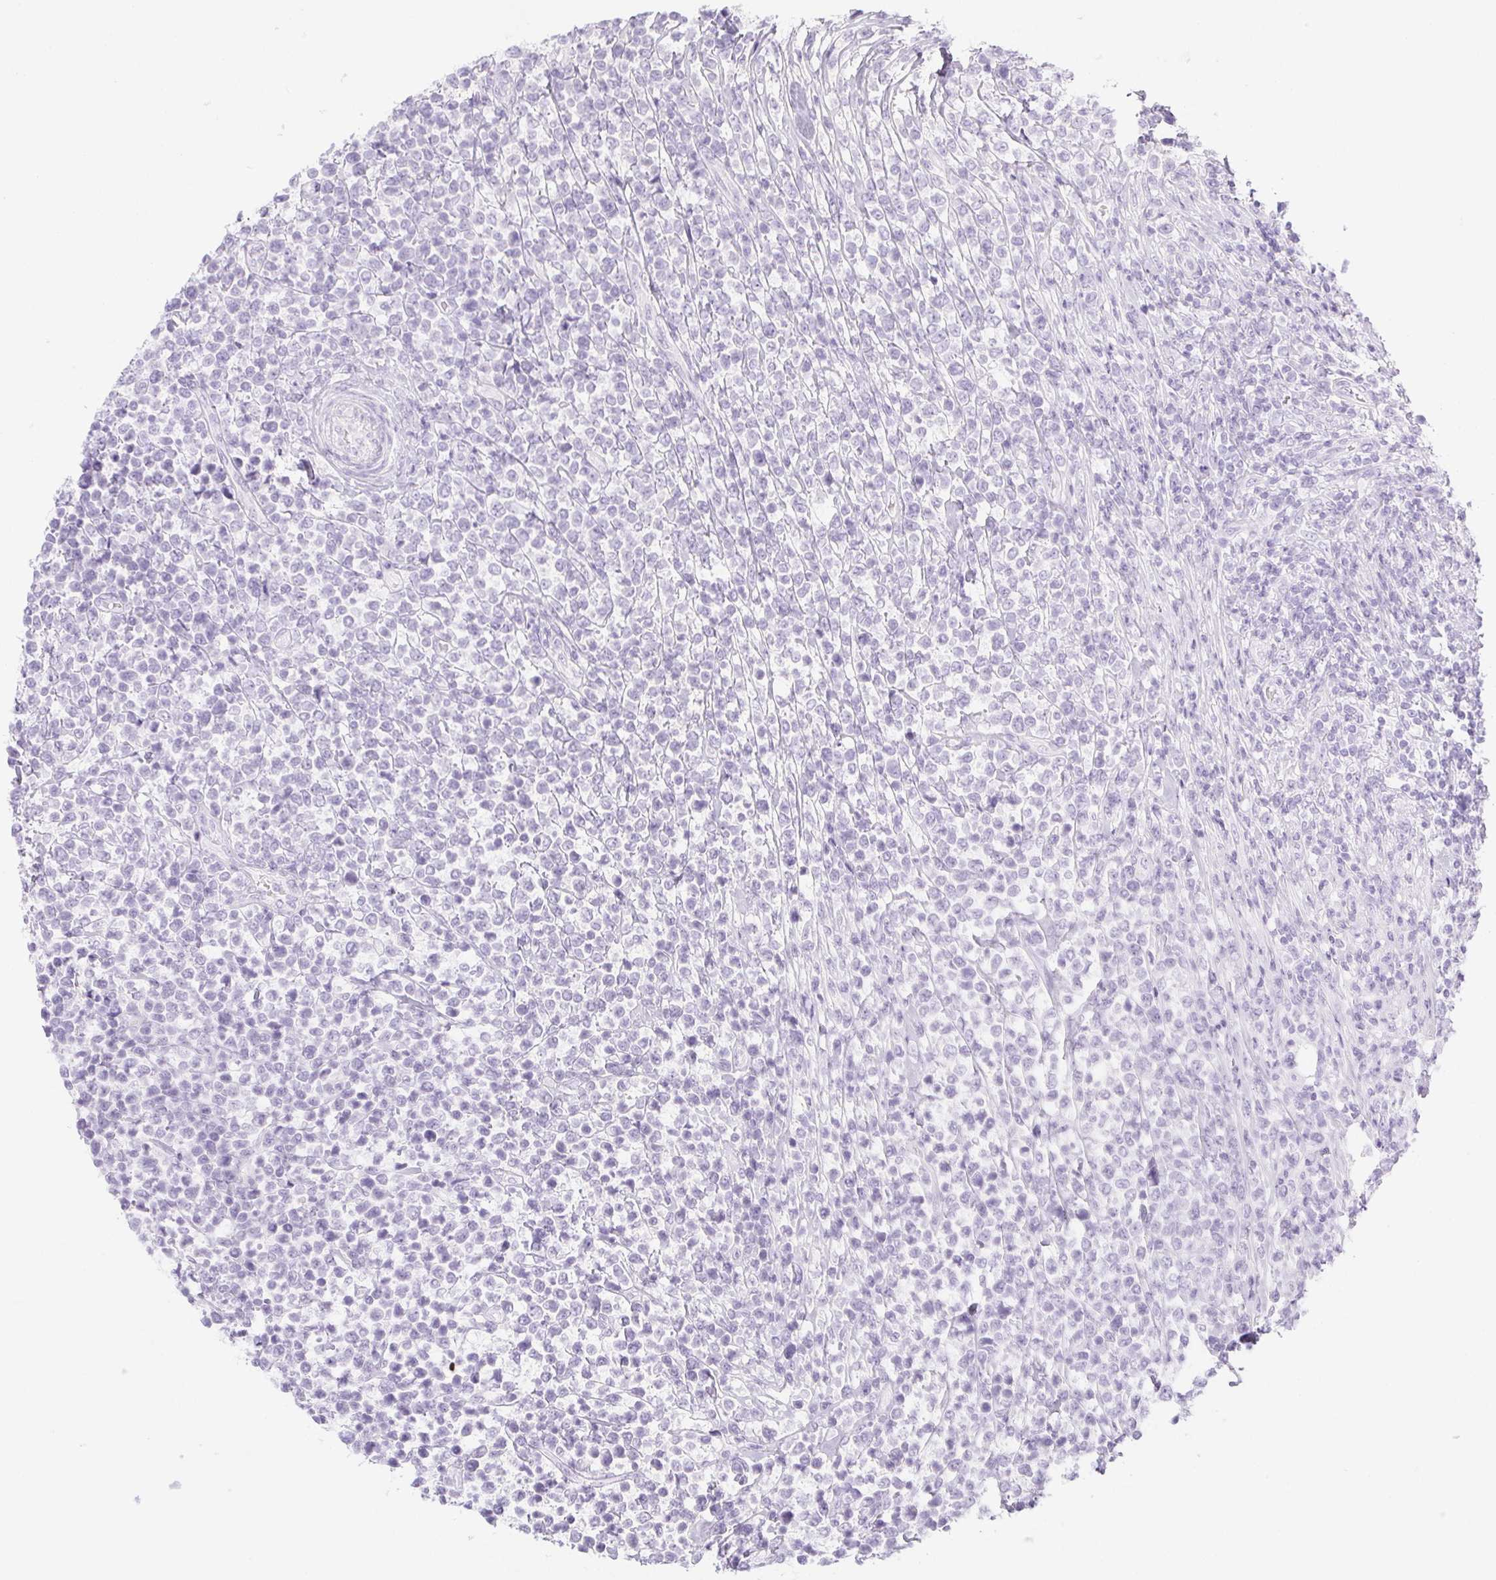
{"staining": {"intensity": "negative", "quantity": "none", "location": "none"}, "tissue": "lymphoma", "cell_type": "Tumor cells", "image_type": "cancer", "snomed": [{"axis": "morphology", "description": "Malignant lymphoma, non-Hodgkin's type, High grade"}, {"axis": "topography", "description": "Soft tissue"}], "caption": "This micrograph is of lymphoma stained with immunohistochemistry to label a protein in brown with the nuclei are counter-stained blue. There is no positivity in tumor cells.", "gene": "SPRR3", "patient": {"sex": "female", "age": 56}}